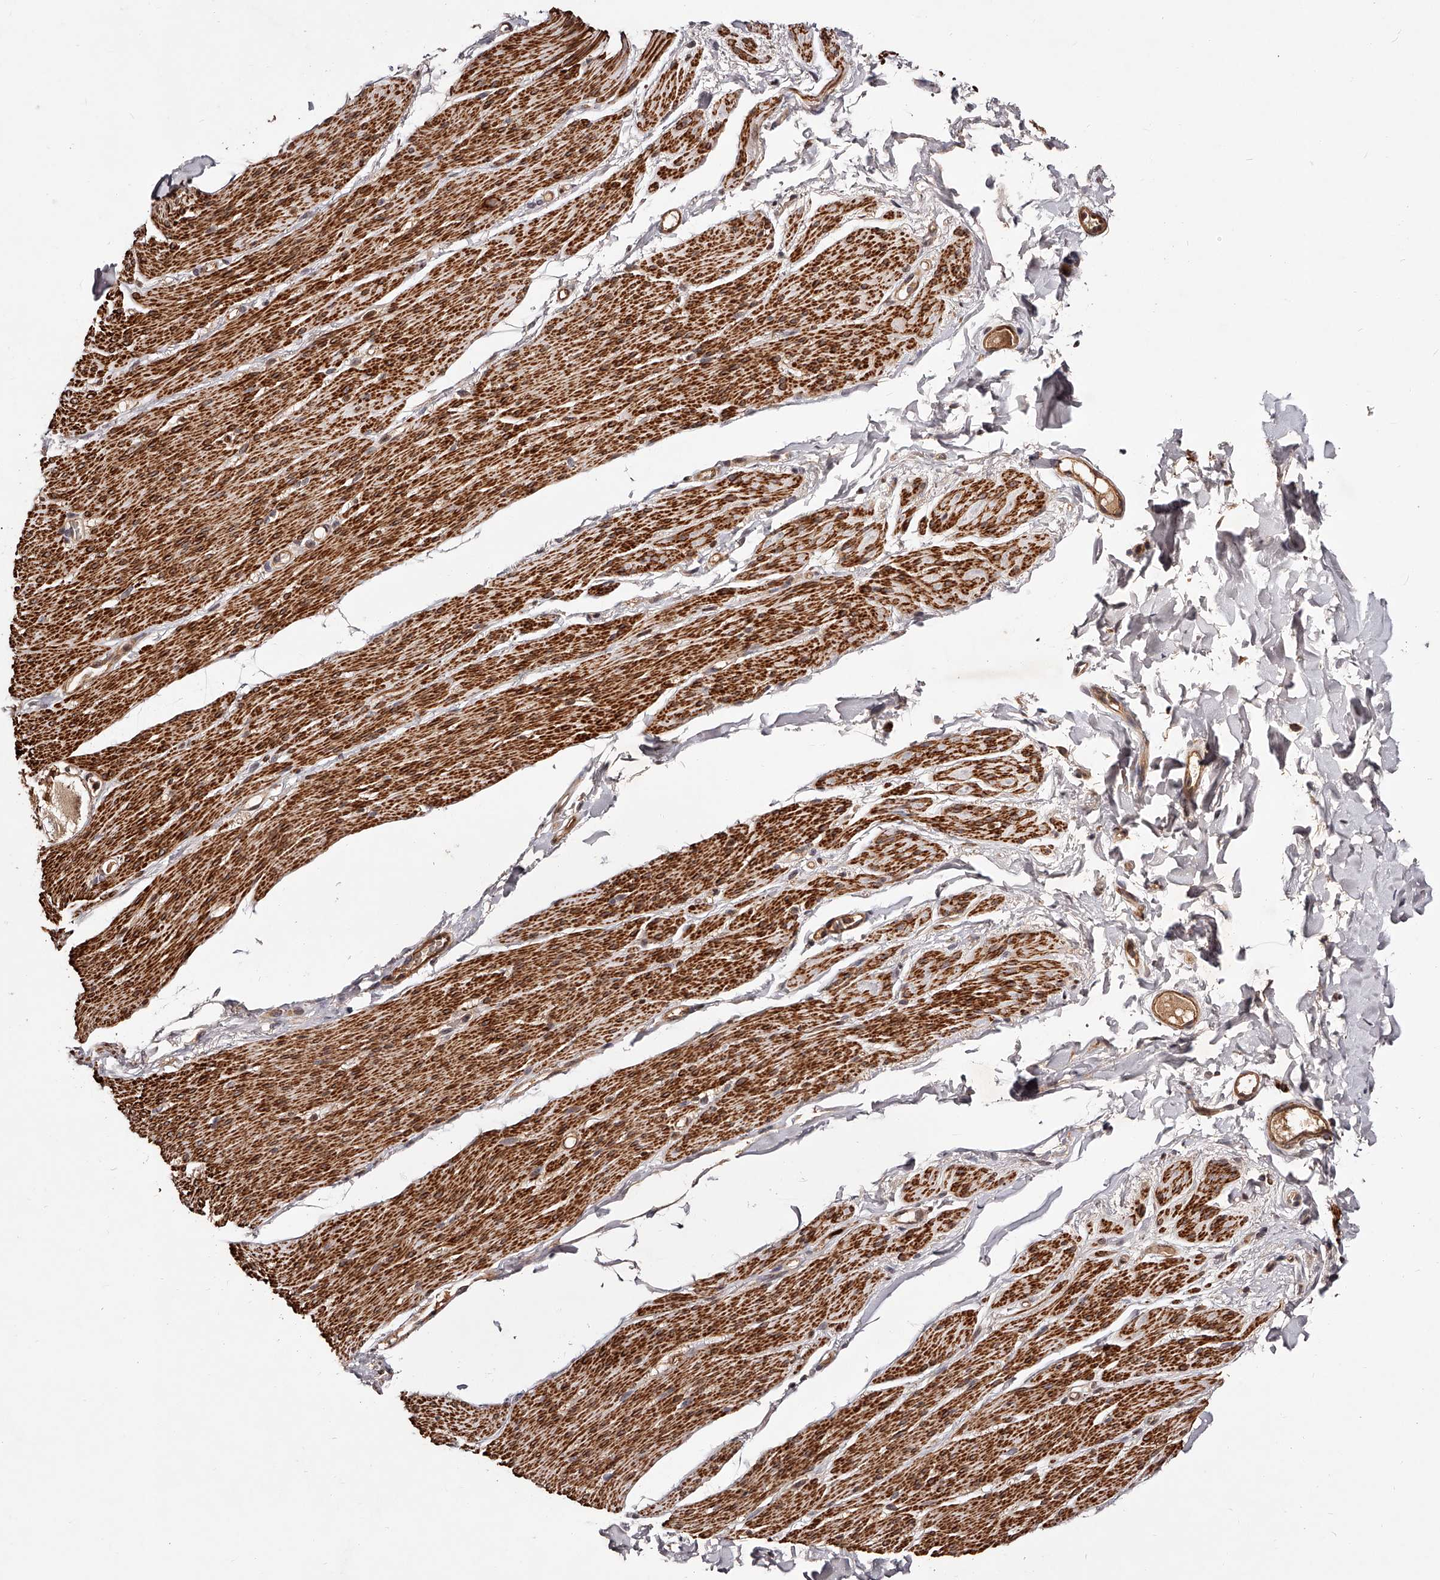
{"staining": {"intensity": "strong", "quantity": ">75%", "location": "cytoplasmic/membranous"}, "tissue": "smooth muscle", "cell_type": "Smooth muscle cells", "image_type": "normal", "snomed": [{"axis": "morphology", "description": "Normal tissue, NOS"}, {"axis": "topography", "description": "Colon"}, {"axis": "topography", "description": "Peripheral nerve tissue"}], "caption": "Smooth muscle stained for a protein (brown) exhibits strong cytoplasmic/membranous positive expression in about >75% of smooth muscle cells.", "gene": "CUL7", "patient": {"sex": "female", "age": 61}}